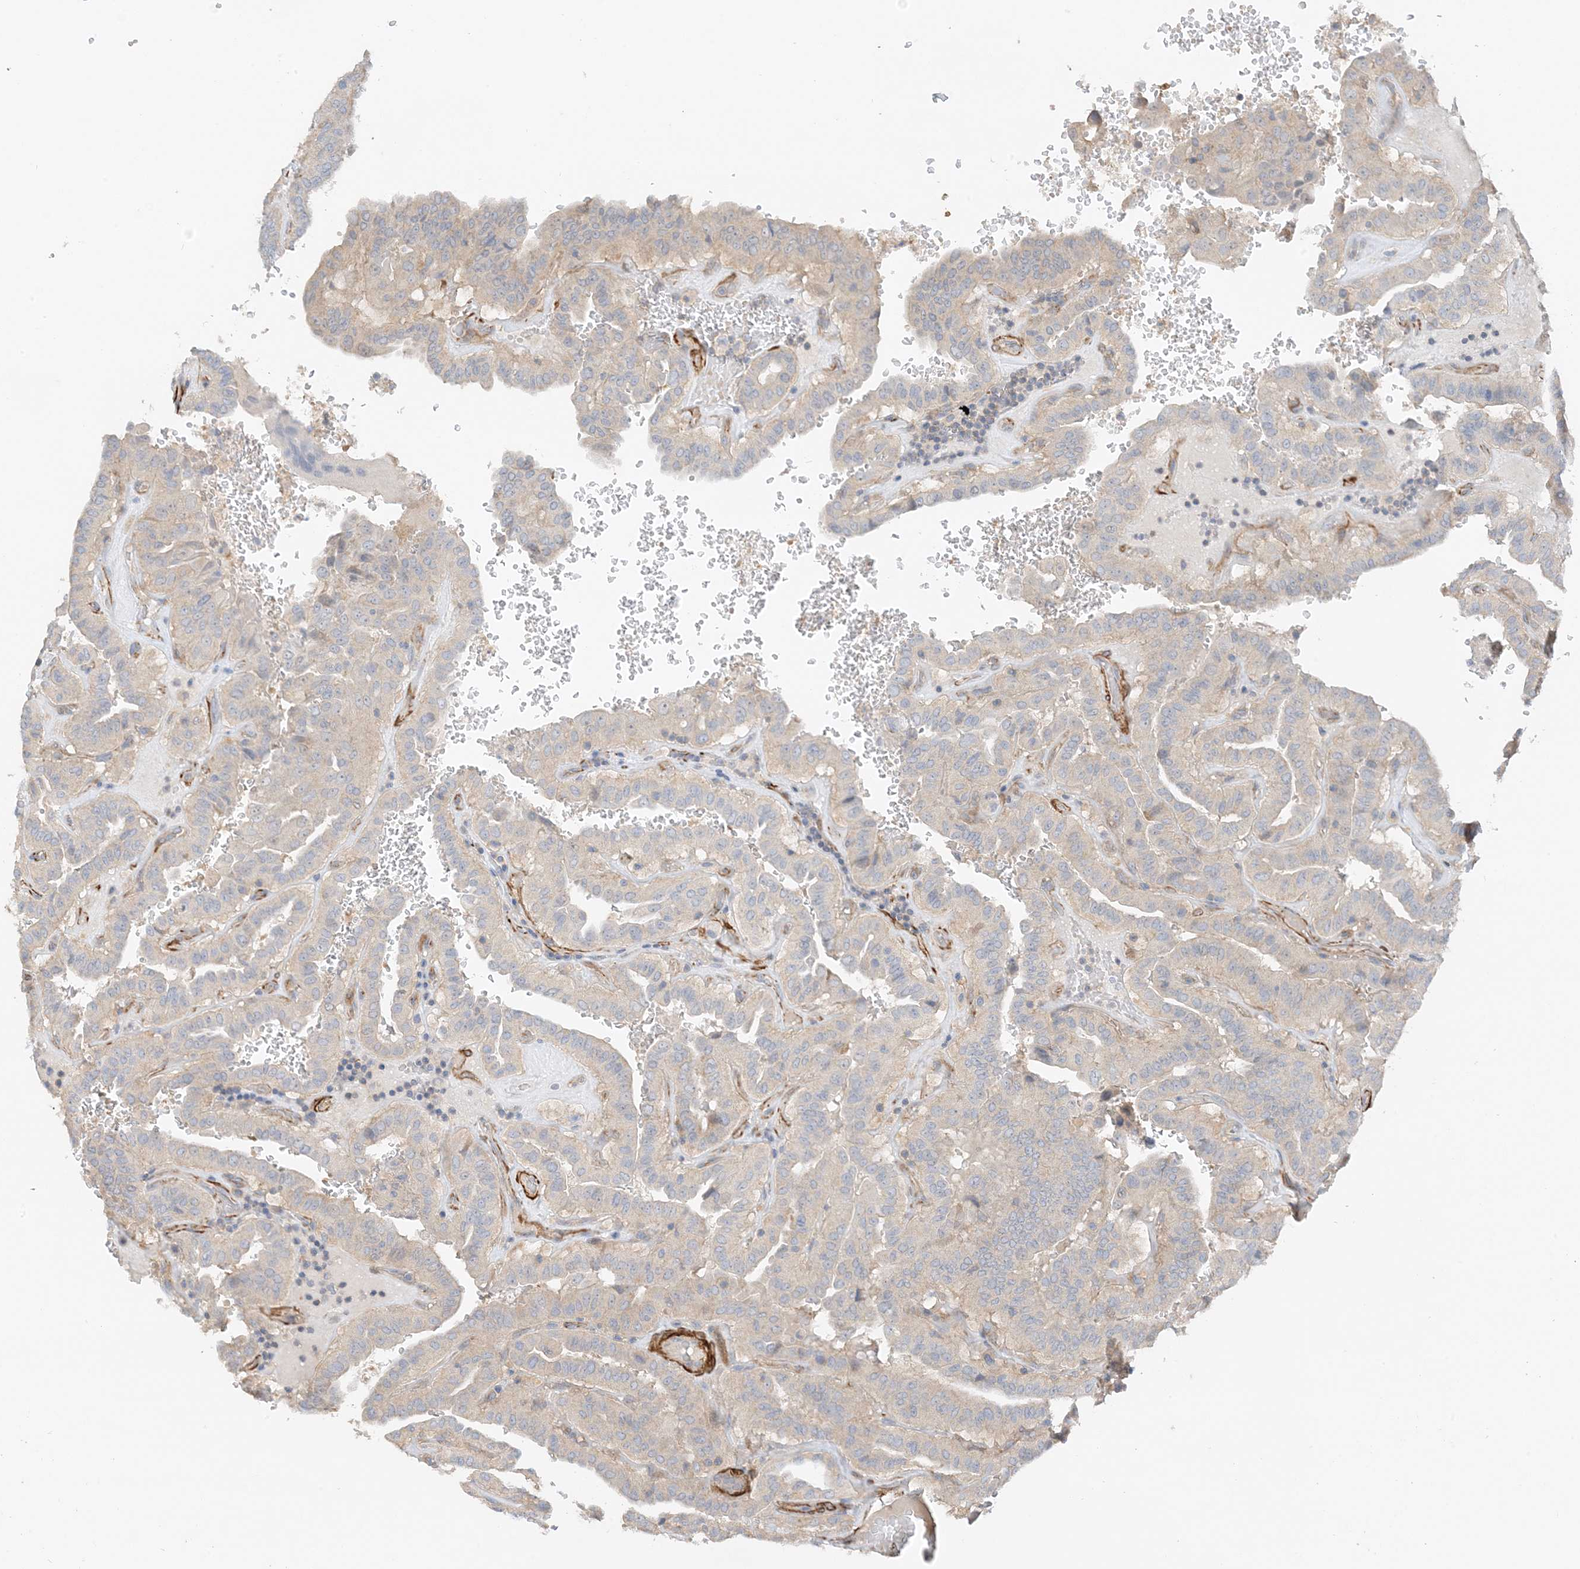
{"staining": {"intensity": "weak", "quantity": "<25%", "location": "cytoplasmic/membranous"}, "tissue": "thyroid cancer", "cell_type": "Tumor cells", "image_type": "cancer", "snomed": [{"axis": "morphology", "description": "Papillary adenocarcinoma, NOS"}, {"axis": "topography", "description": "Thyroid gland"}], "caption": "Immunohistochemical staining of thyroid cancer (papillary adenocarcinoma) demonstrates no significant expression in tumor cells. (Brightfield microscopy of DAB immunohistochemistry at high magnification).", "gene": "KIFBP", "patient": {"sex": "male", "age": 77}}